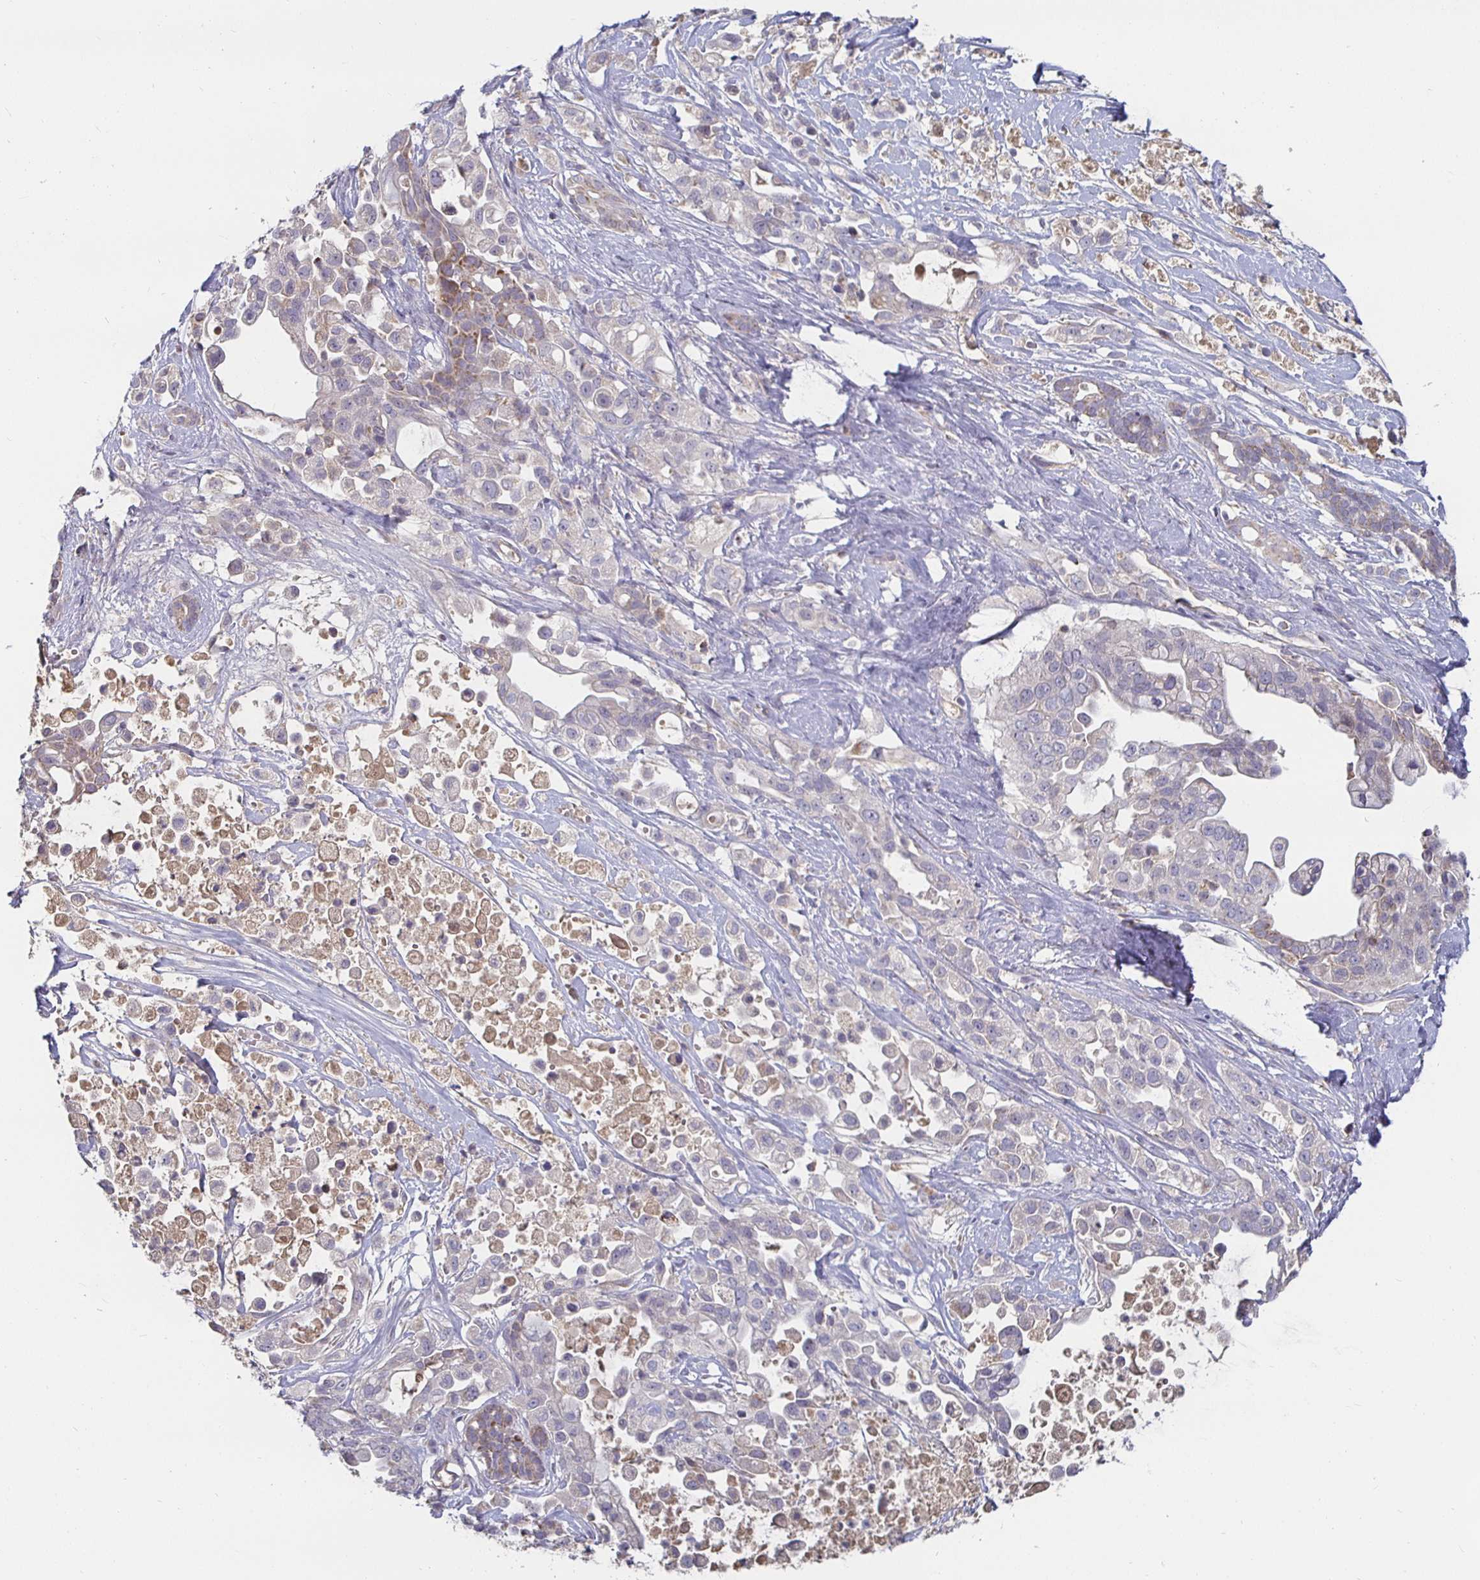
{"staining": {"intensity": "negative", "quantity": "none", "location": "none"}, "tissue": "pancreatic cancer", "cell_type": "Tumor cells", "image_type": "cancer", "snomed": [{"axis": "morphology", "description": "Adenocarcinoma, NOS"}, {"axis": "topography", "description": "Pancreas"}], "caption": "Protein analysis of pancreatic cancer (adenocarcinoma) displays no significant expression in tumor cells. (IHC, brightfield microscopy, high magnification).", "gene": "RNF144B", "patient": {"sex": "male", "age": 44}}